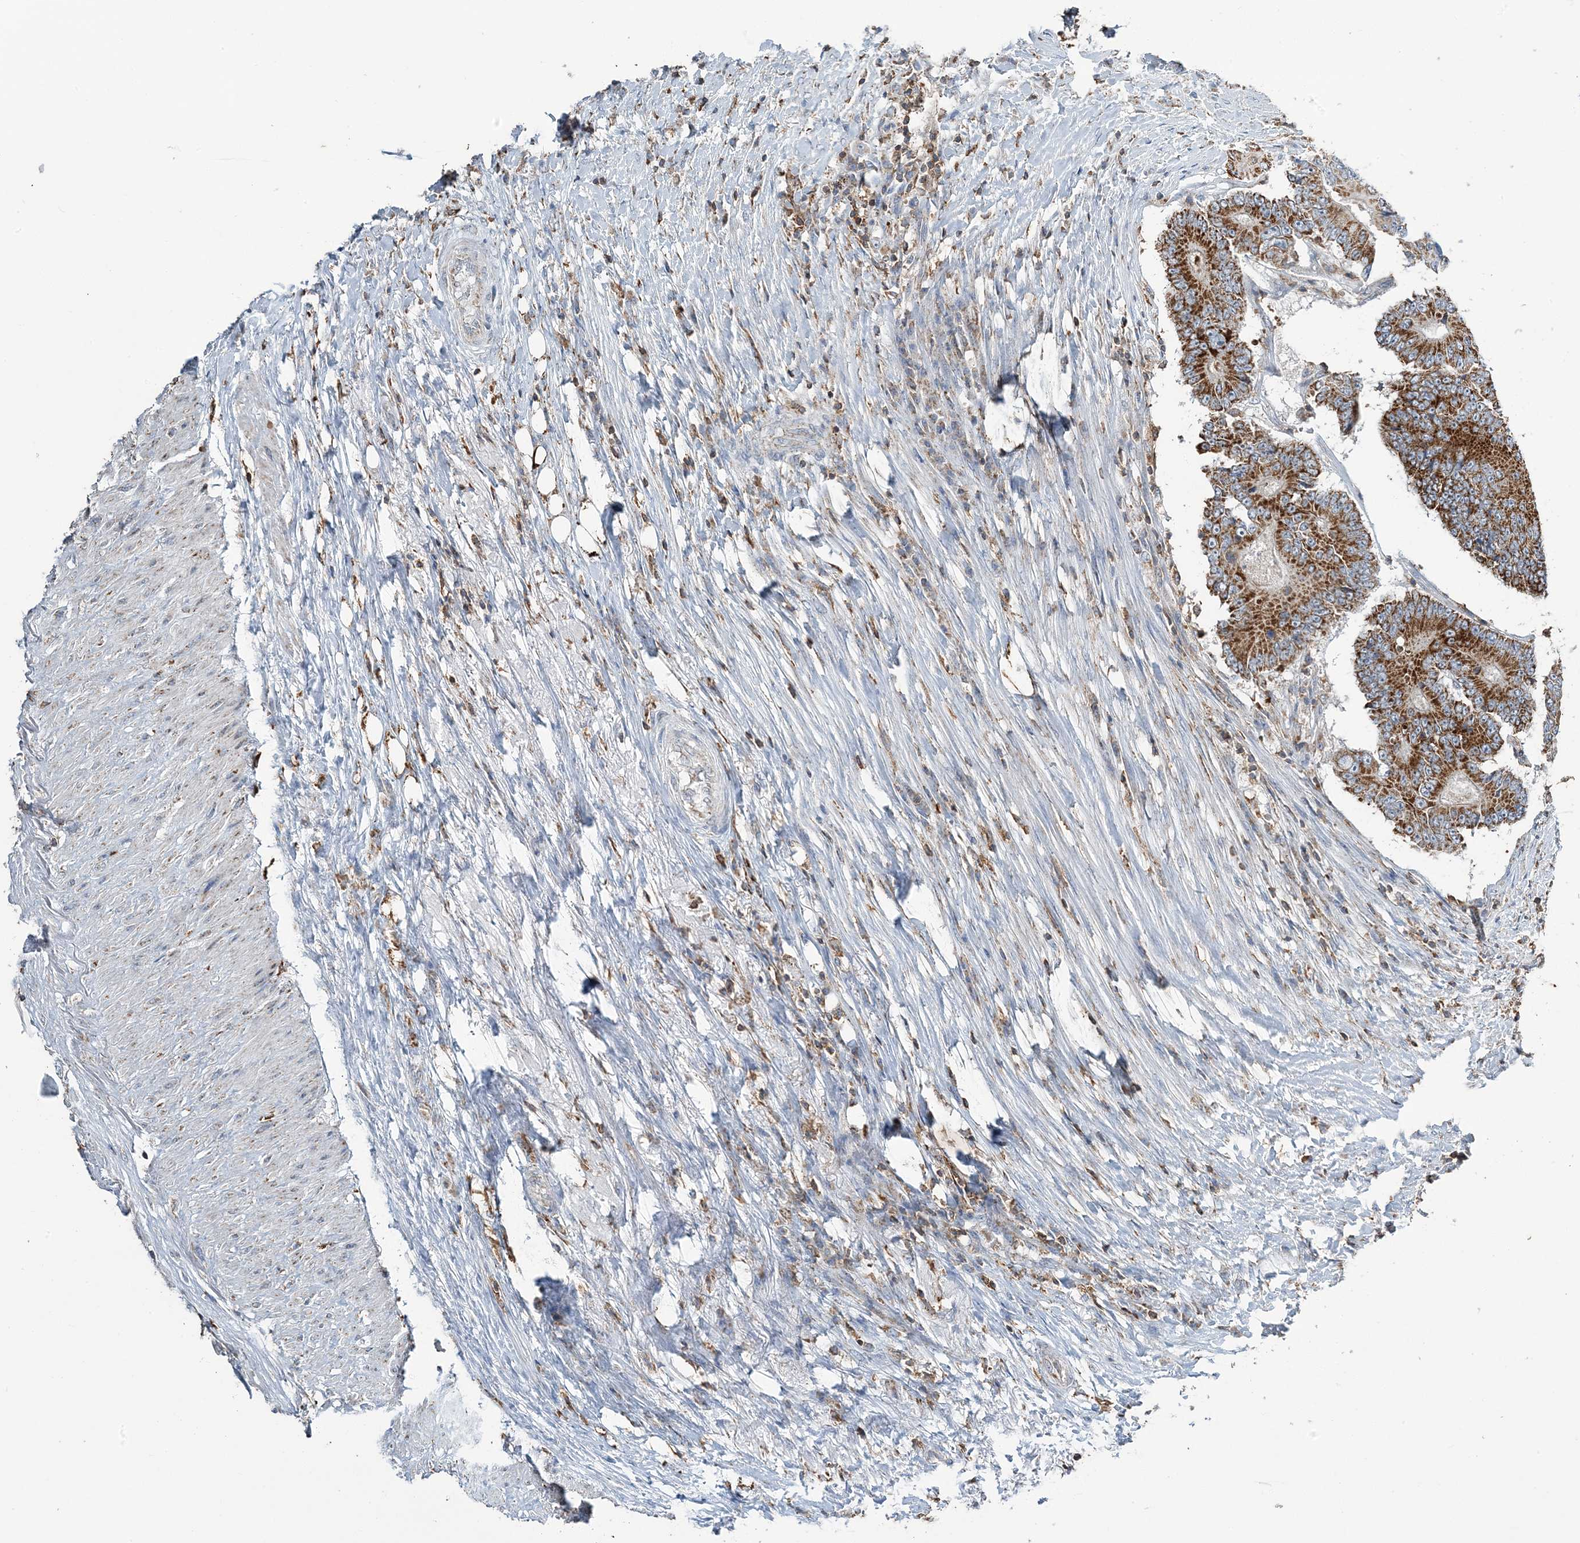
{"staining": {"intensity": "strong", "quantity": ">75%", "location": "cytoplasmic/membranous"}, "tissue": "colorectal cancer", "cell_type": "Tumor cells", "image_type": "cancer", "snomed": [{"axis": "morphology", "description": "Adenocarcinoma, NOS"}, {"axis": "topography", "description": "Colon"}], "caption": "The photomicrograph displays a brown stain indicating the presence of a protein in the cytoplasmic/membranous of tumor cells in colorectal cancer. Using DAB (3,3'-diaminobenzidine) (brown) and hematoxylin (blue) stains, captured at high magnification using brightfield microscopy.", "gene": "TMLHE", "patient": {"sex": "male", "age": 83}}